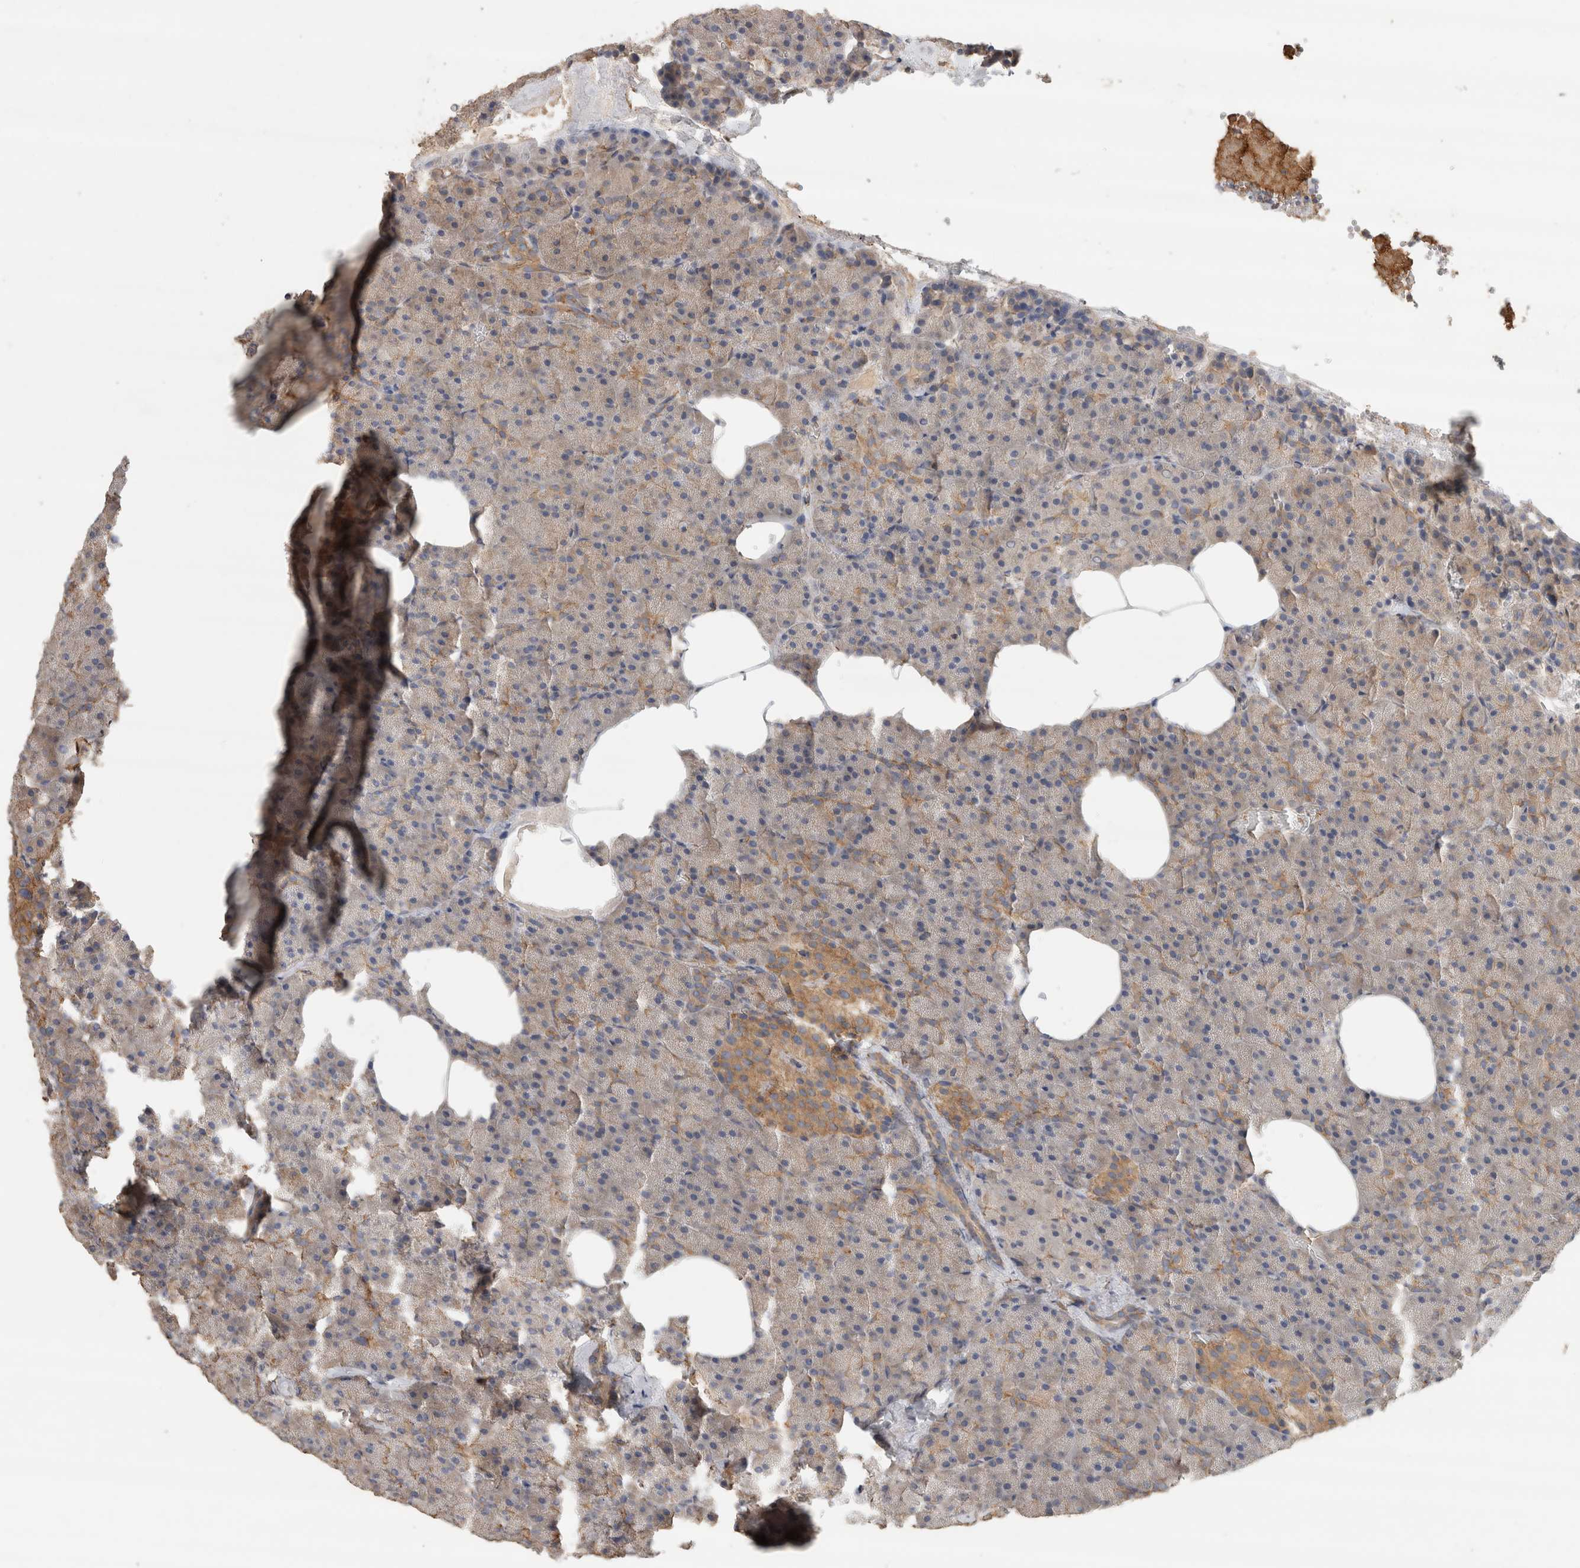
{"staining": {"intensity": "moderate", "quantity": "<25%", "location": "cytoplasmic/membranous"}, "tissue": "pancreas", "cell_type": "Exocrine glandular cells", "image_type": "normal", "snomed": [{"axis": "morphology", "description": "Normal tissue, NOS"}, {"axis": "morphology", "description": "Carcinoid, malignant, NOS"}, {"axis": "topography", "description": "Pancreas"}], "caption": "Protein staining by immunohistochemistry (IHC) shows moderate cytoplasmic/membranous staining in approximately <25% of exocrine glandular cells in benign pancreas.", "gene": "EIF4G3", "patient": {"sex": "female", "age": 35}}